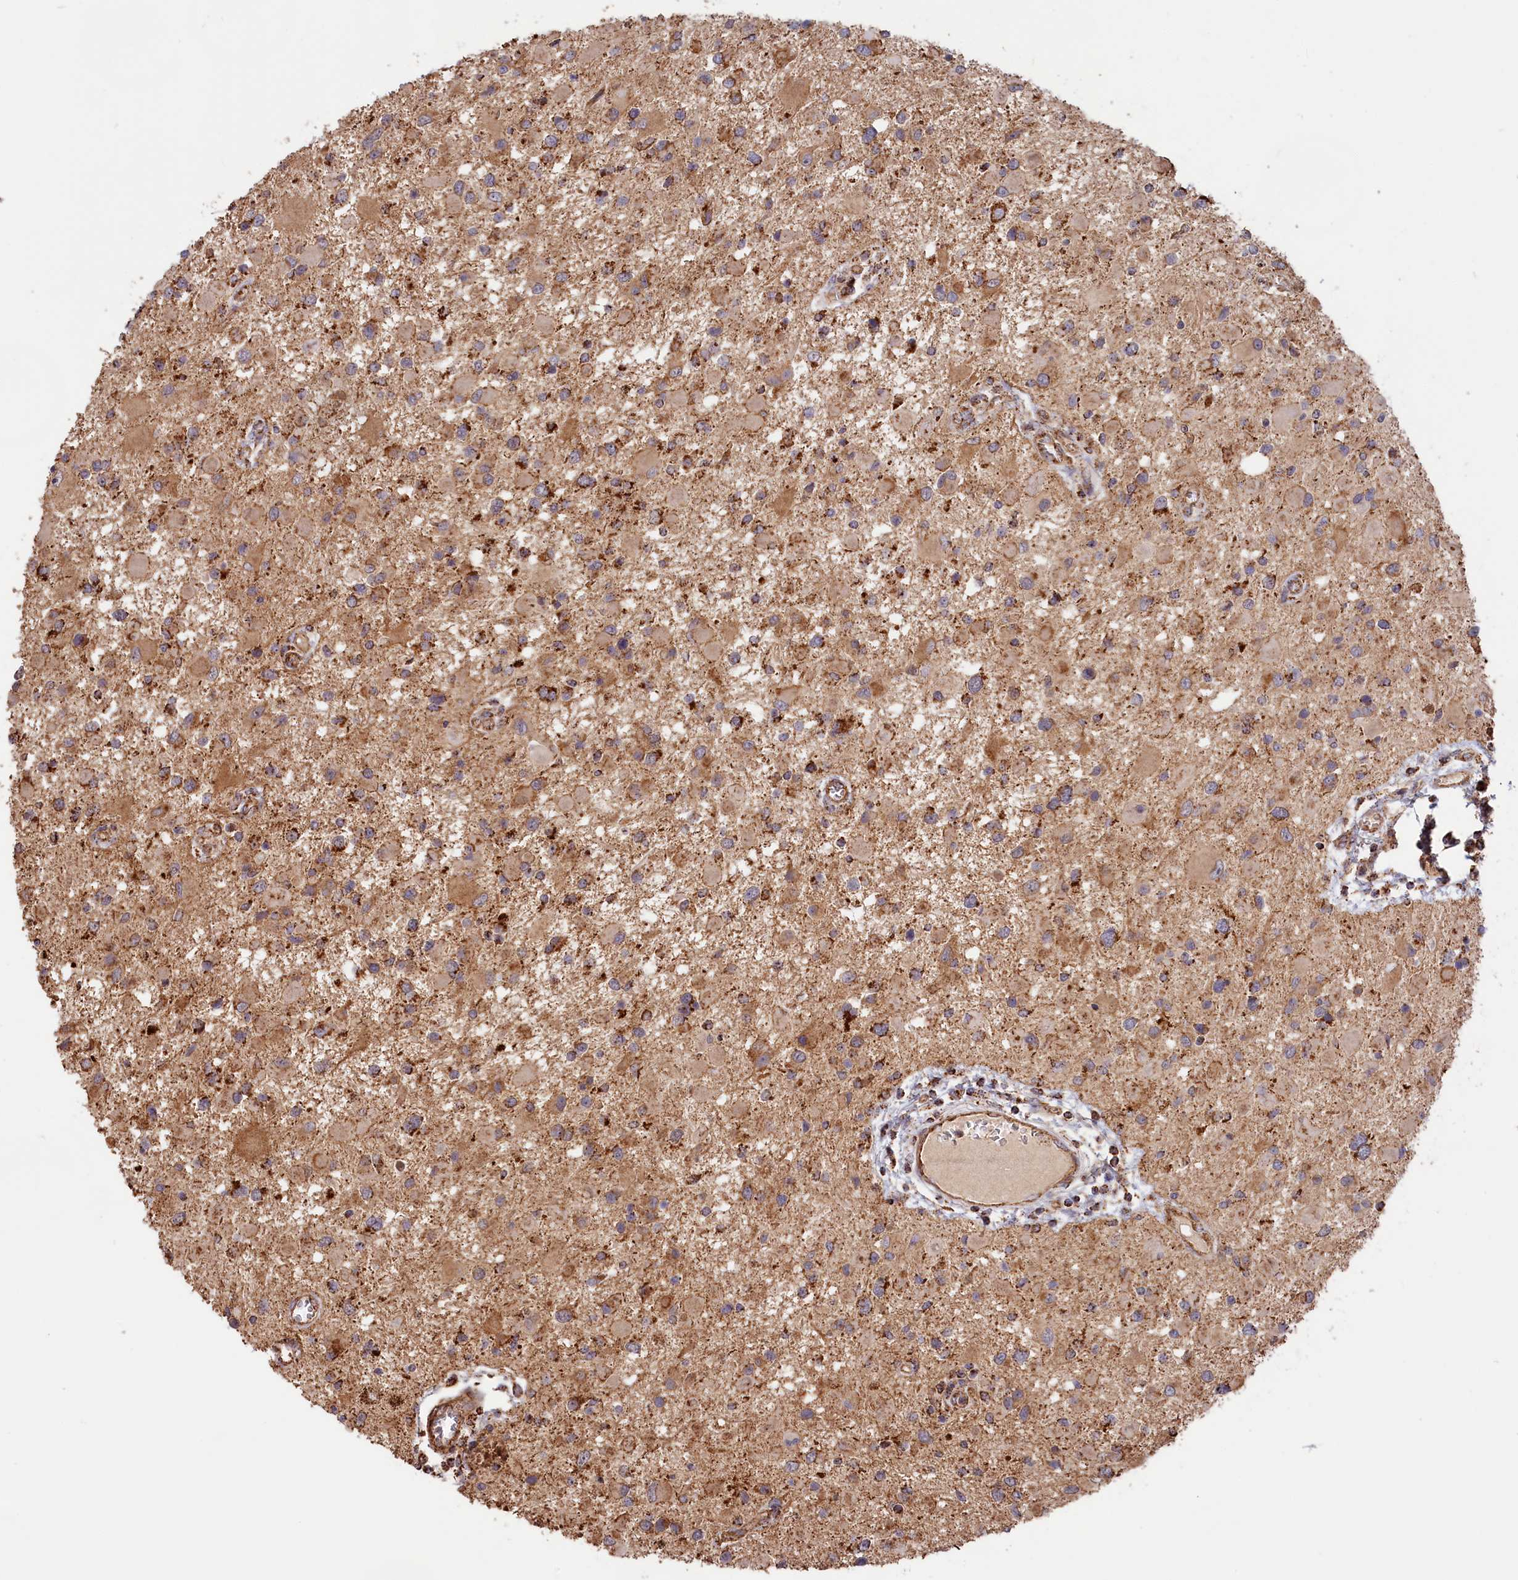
{"staining": {"intensity": "moderate", "quantity": ">75%", "location": "cytoplasmic/membranous"}, "tissue": "glioma", "cell_type": "Tumor cells", "image_type": "cancer", "snomed": [{"axis": "morphology", "description": "Glioma, malignant, High grade"}, {"axis": "topography", "description": "Brain"}], "caption": "The histopathology image displays staining of glioma, revealing moderate cytoplasmic/membranous protein staining (brown color) within tumor cells.", "gene": "MACROD1", "patient": {"sex": "male", "age": 53}}